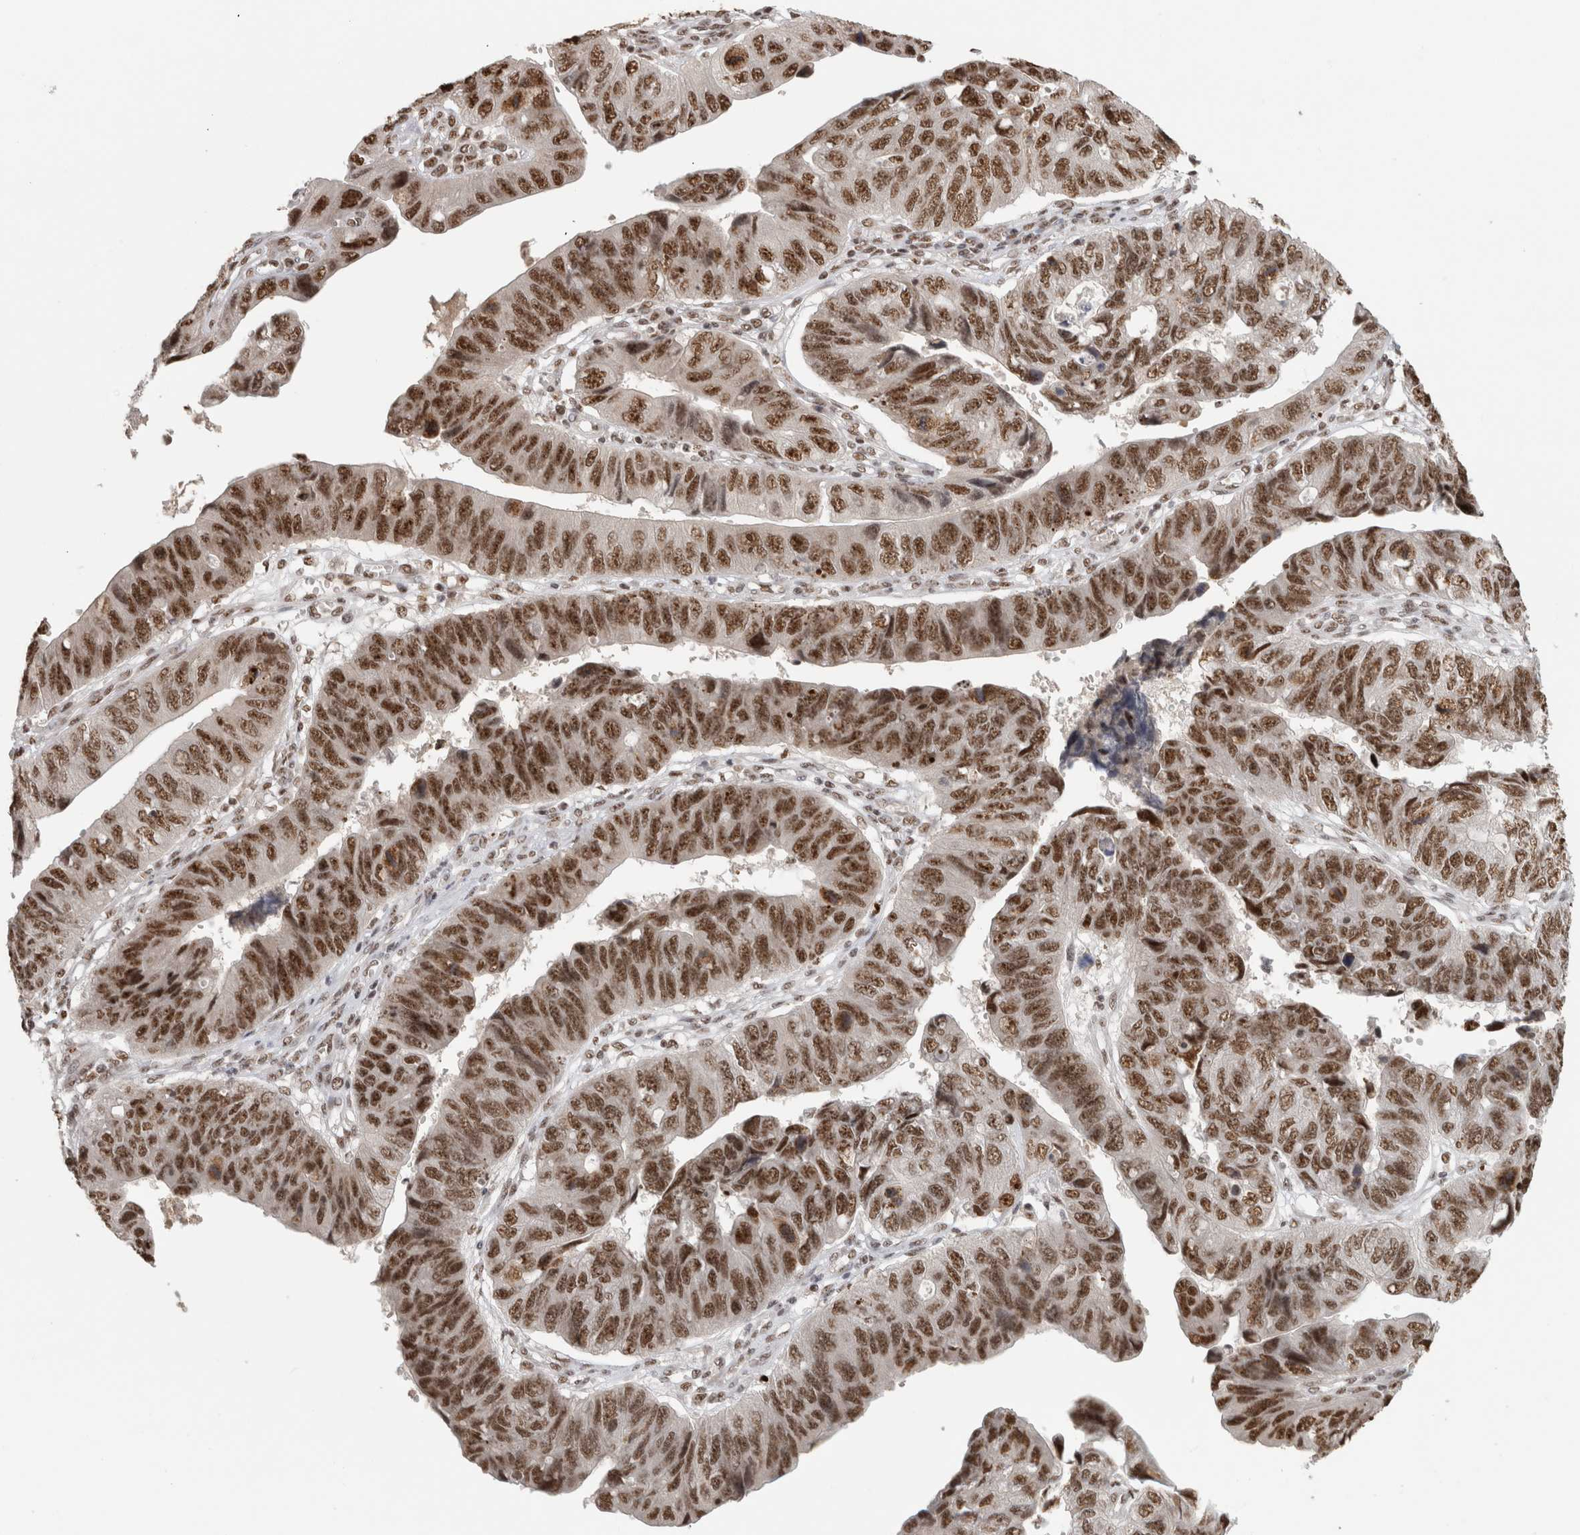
{"staining": {"intensity": "moderate", "quantity": ">75%", "location": "nuclear"}, "tissue": "stomach cancer", "cell_type": "Tumor cells", "image_type": "cancer", "snomed": [{"axis": "morphology", "description": "Adenocarcinoma, NOS"}, {"axis": "topography", "description": "Stomach"}], "caption": "Immunohistochemical staining of human stomach adenocarcinoma reveals medium levels of moderate nuclear protein positivity in approximately >75% of tumor cells.", "gene": "EBNA1BP2", "patient": {"sex": "male", "age": 59}}